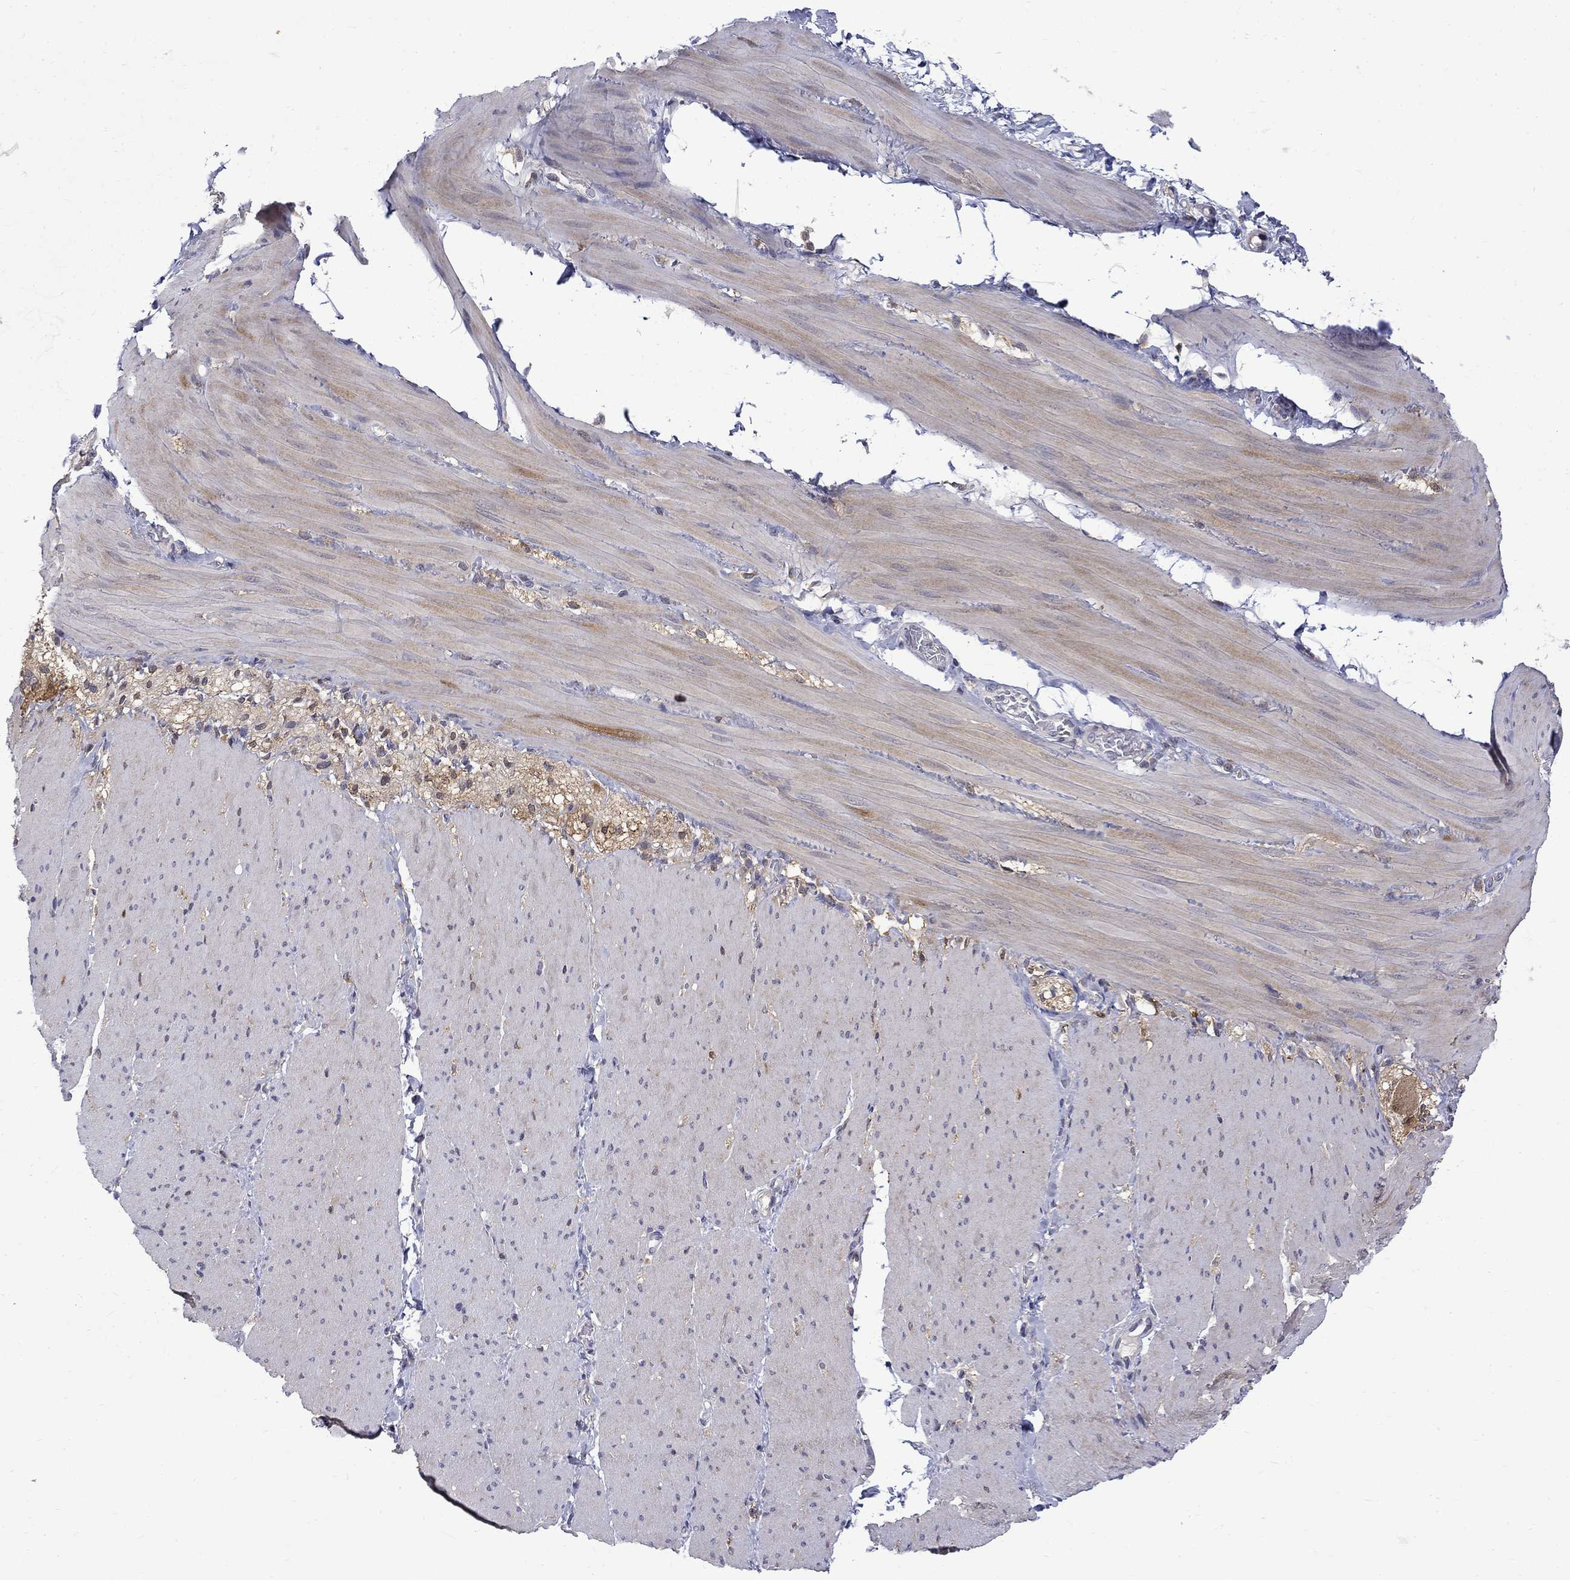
{"staining": {"intensity": "negative", "quantity": "none", "location": "none"}, "tissue": "adipose tissue", "cell_type": "Adipocytes", "image_type": "normal", "snomed": [{"axis": "morphology", "description": "Normal tissue, NOS"}, {"axis": "topography", "description": "Smooth muscle"}, {"axis": "topography", "description": "Duodenum"}, {"axis": "topography", "description": "Peripheral nerve tissue"}], "caption": "High power microscopy histopathology image of an immunohistochemistry (IHC) micrograph of benign adipose tissue, revealing no significant positivity in adipocytes. (DAB immunohistochemistry, high magnification).", "gene": "PCBP2", "patient": {"sex": "female", "age": 61}}